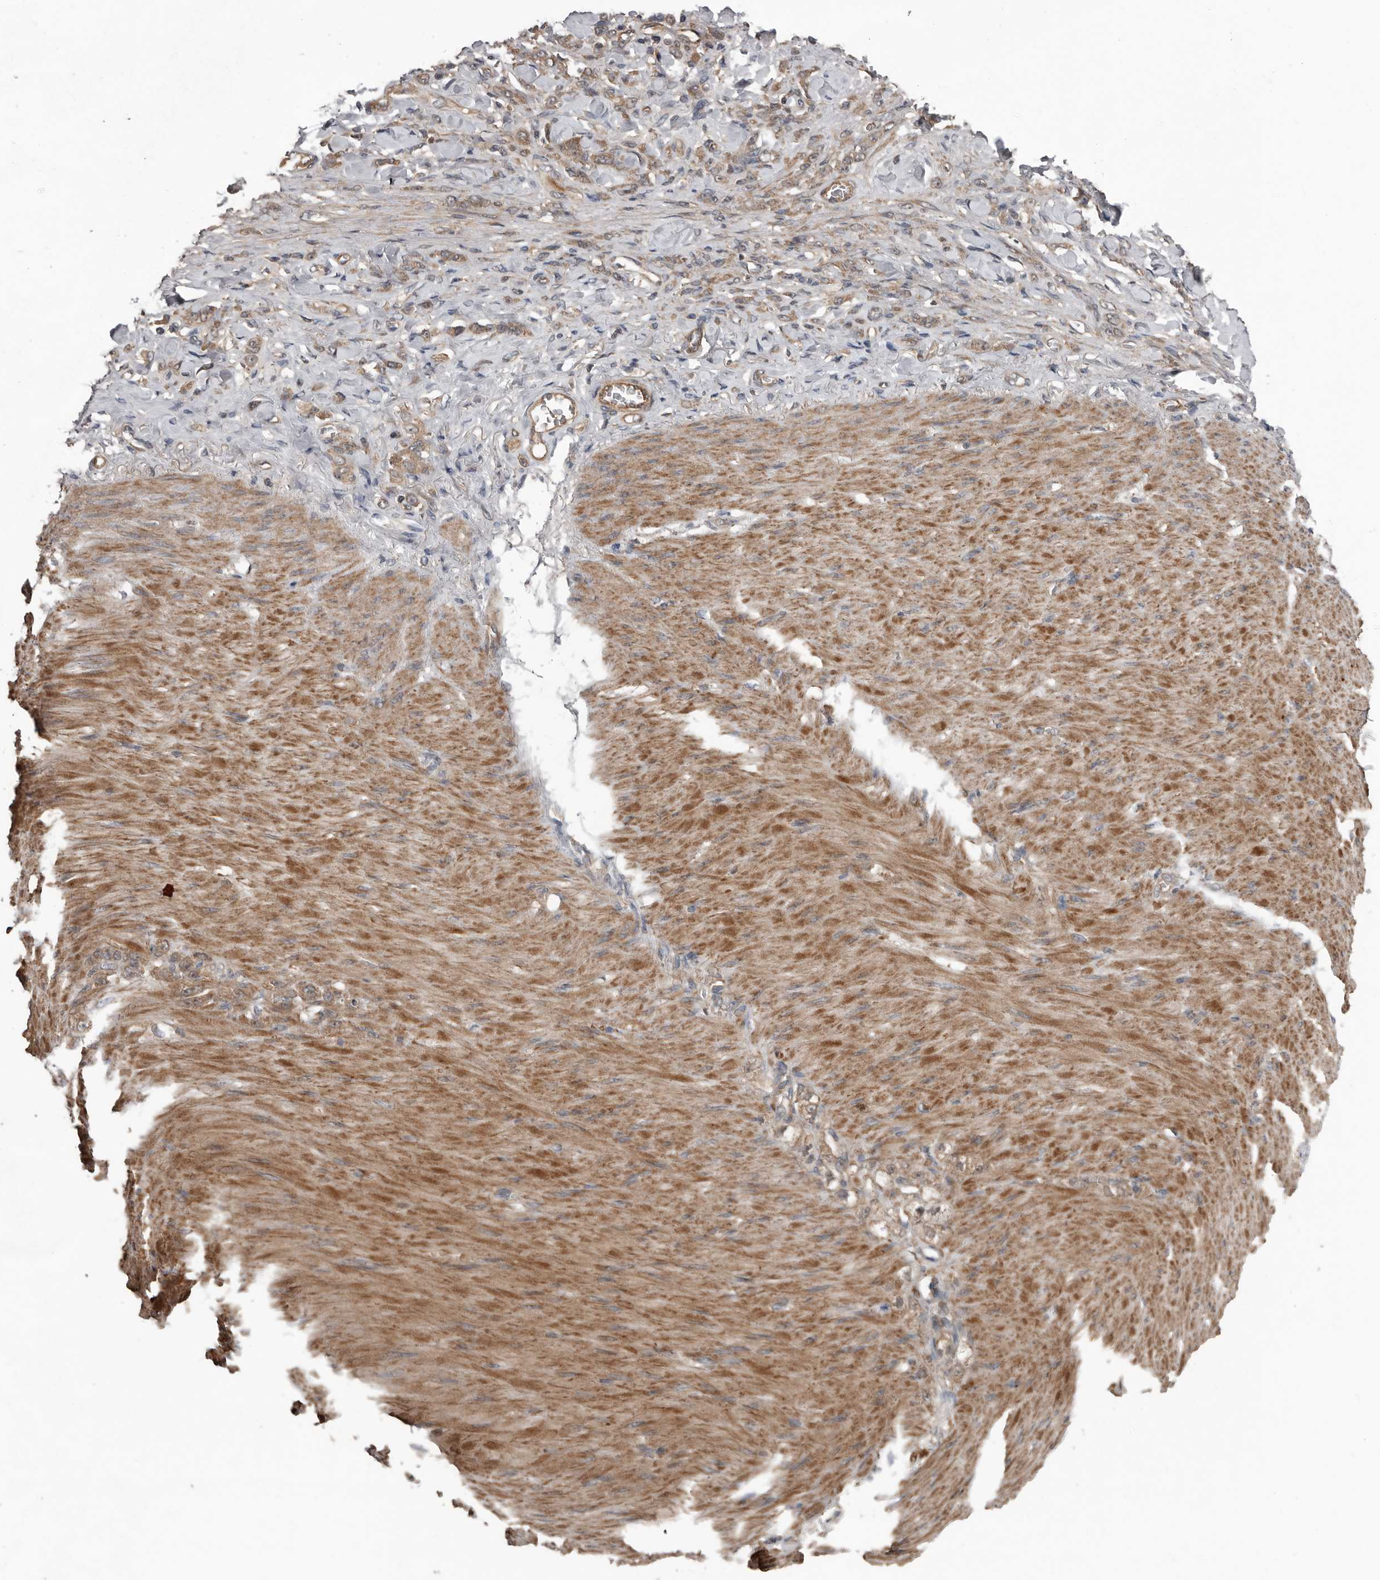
{"staining": {"intensity": "weak", "quantity": "25%-75%", "location": "cytoplasmic/membranous"}, "tissue": "stomach cancer", "cell_type": "Tumor cells", "image_type": "cancer", "snomed": [{"axis": "morphology", "description": "Normal tissue, NOS"}, {"axis": "morphology", "description": "Adenocarcinoma, NOS"}, {"axis": "topography", "description": "Stomach"}], "caption": "Brown immunohistochemical staining in stomach adenocarcinoma exhibits weak cytoplasmic/membranous positivity in approximately 25%-75% of tumor cells. (Brightfield microscopy of DAB IHC at high magnification).", "gene": "DNAJB4", "patient": {"sex": "male", "age": 82}}